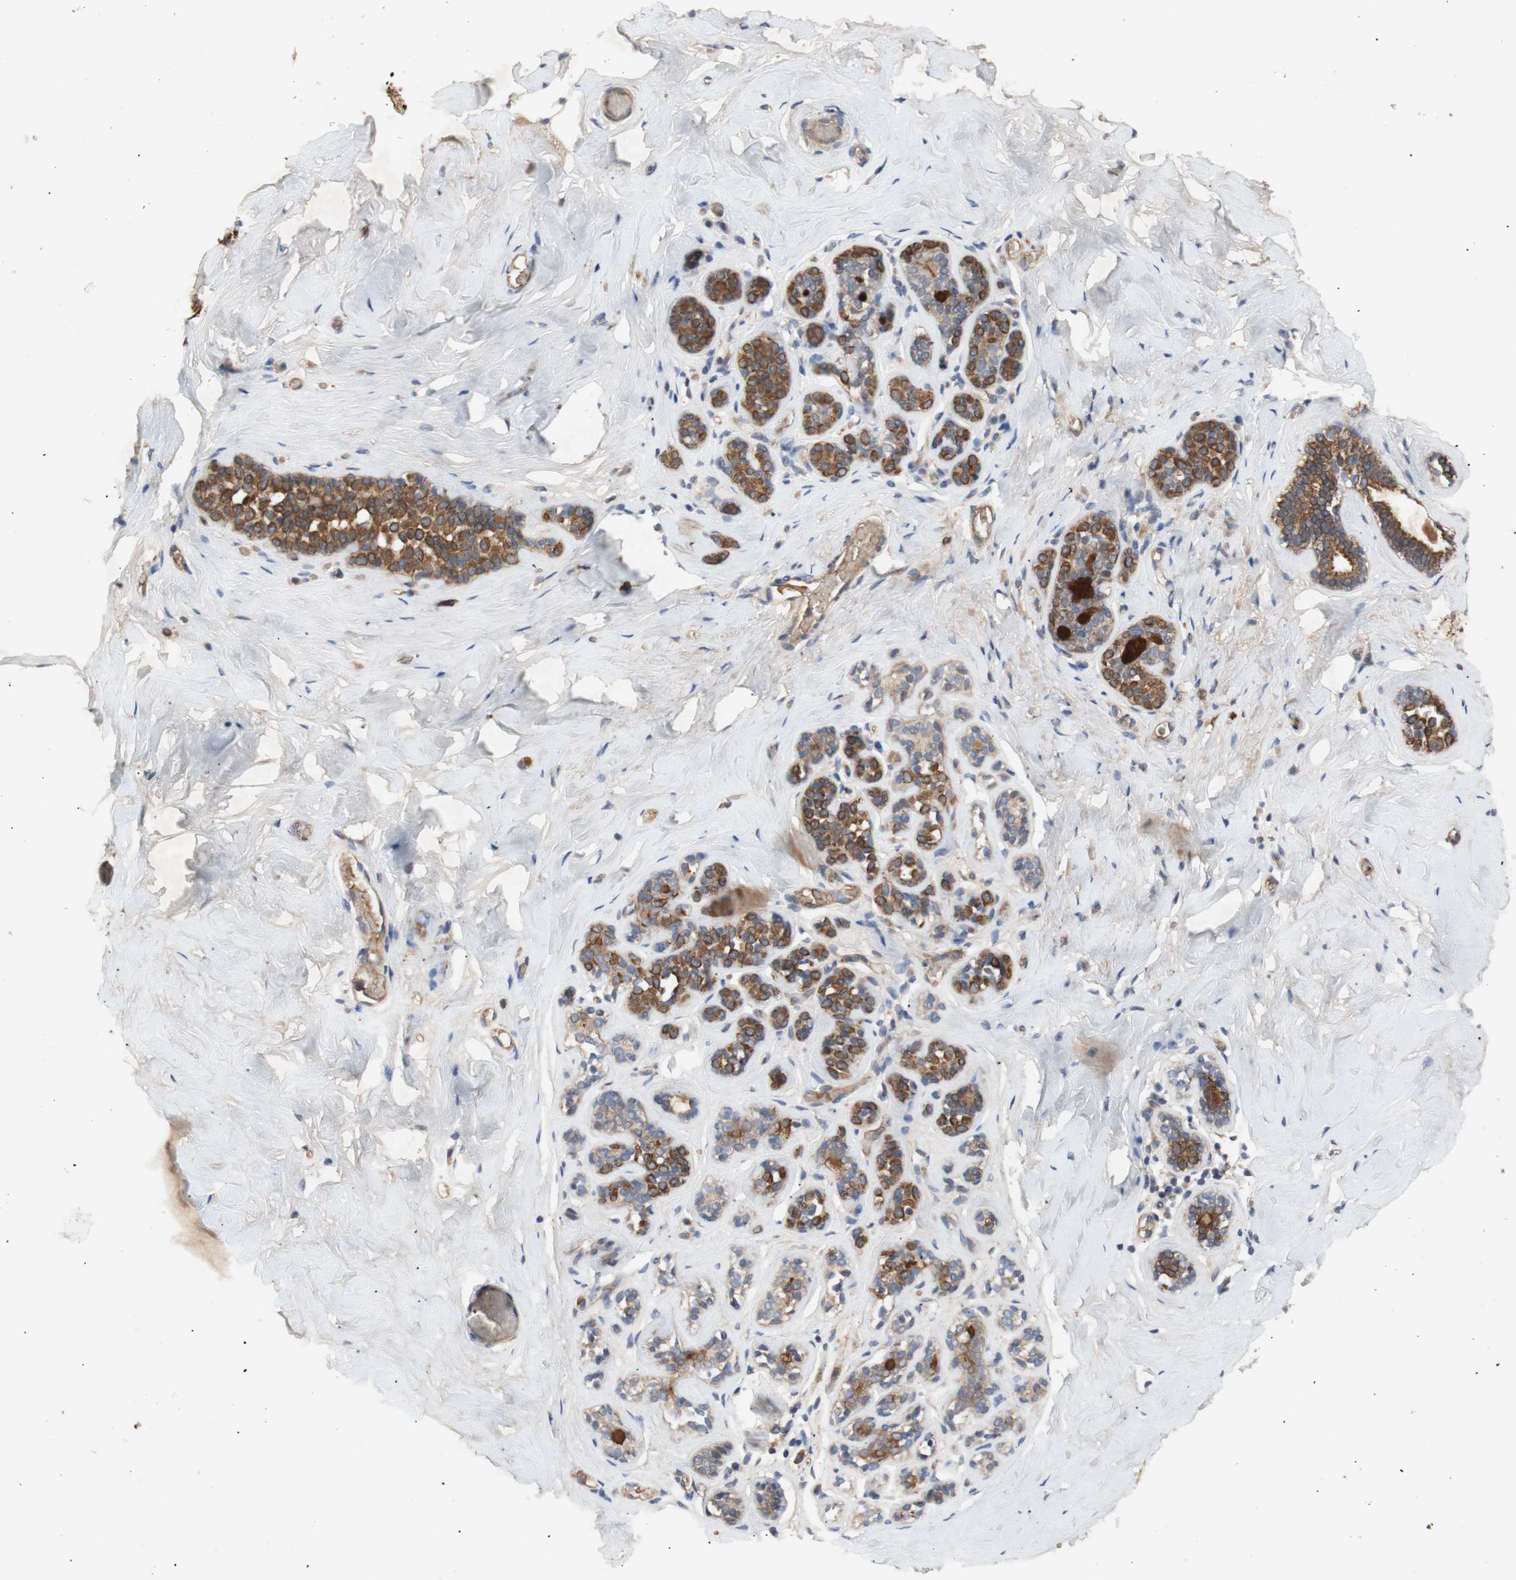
{"staining": {"intensity": "negative", "quantity": "none", "location": "none"}, "tissue": "breast", "cell_type": "Adipocytes", "image_type": "normal", "snomed": [{"axis": "morphology", "description": "Normal tissue, NOS"}, {"axis": "topography", "description": "Breast"}], "caption": "IHC of benign breast displays no expression in adipocytes.", "gene": "PKN1", "patient": {"sex": "female", "age": 75}}